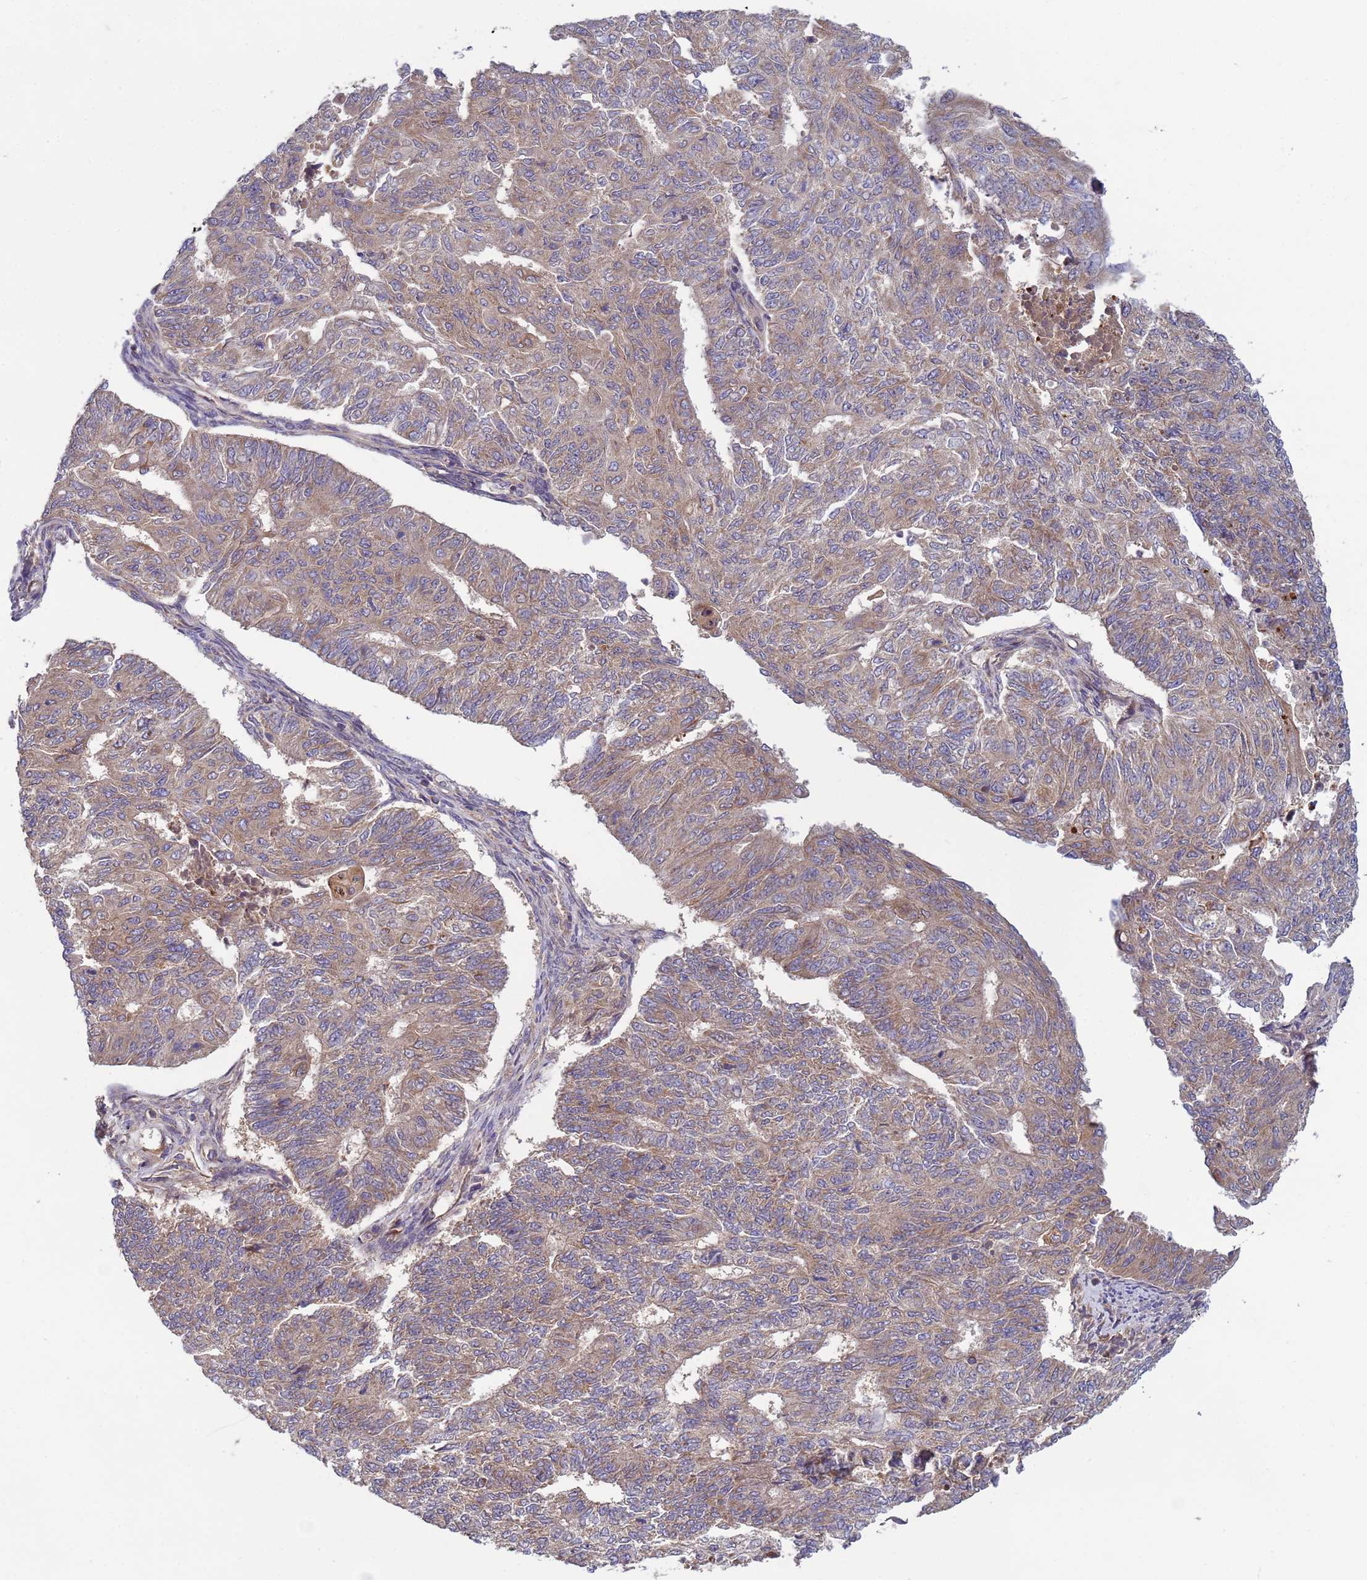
{"staining": {"intensity": "weak", "quantity": ">75%", "location": "cytoplasmic/membranous"}, "tissue": "endometrial cancer", "cell_type": "Tumor cells", "image_type": "cancer", "snomed": [{"axis": "morphology", "description": "Adenocarcinoma, NOS"}, {"axis": "topography", "description": "Endometrium"}], "caption": "Tumor cells demonstrate low levels of weak cytoplasmic/membranous expression in approximately >75% of cells in adenocarcinoma (endometrial).", "gene": "RAB10", "patient": {"sex": "female", "age": 32}}